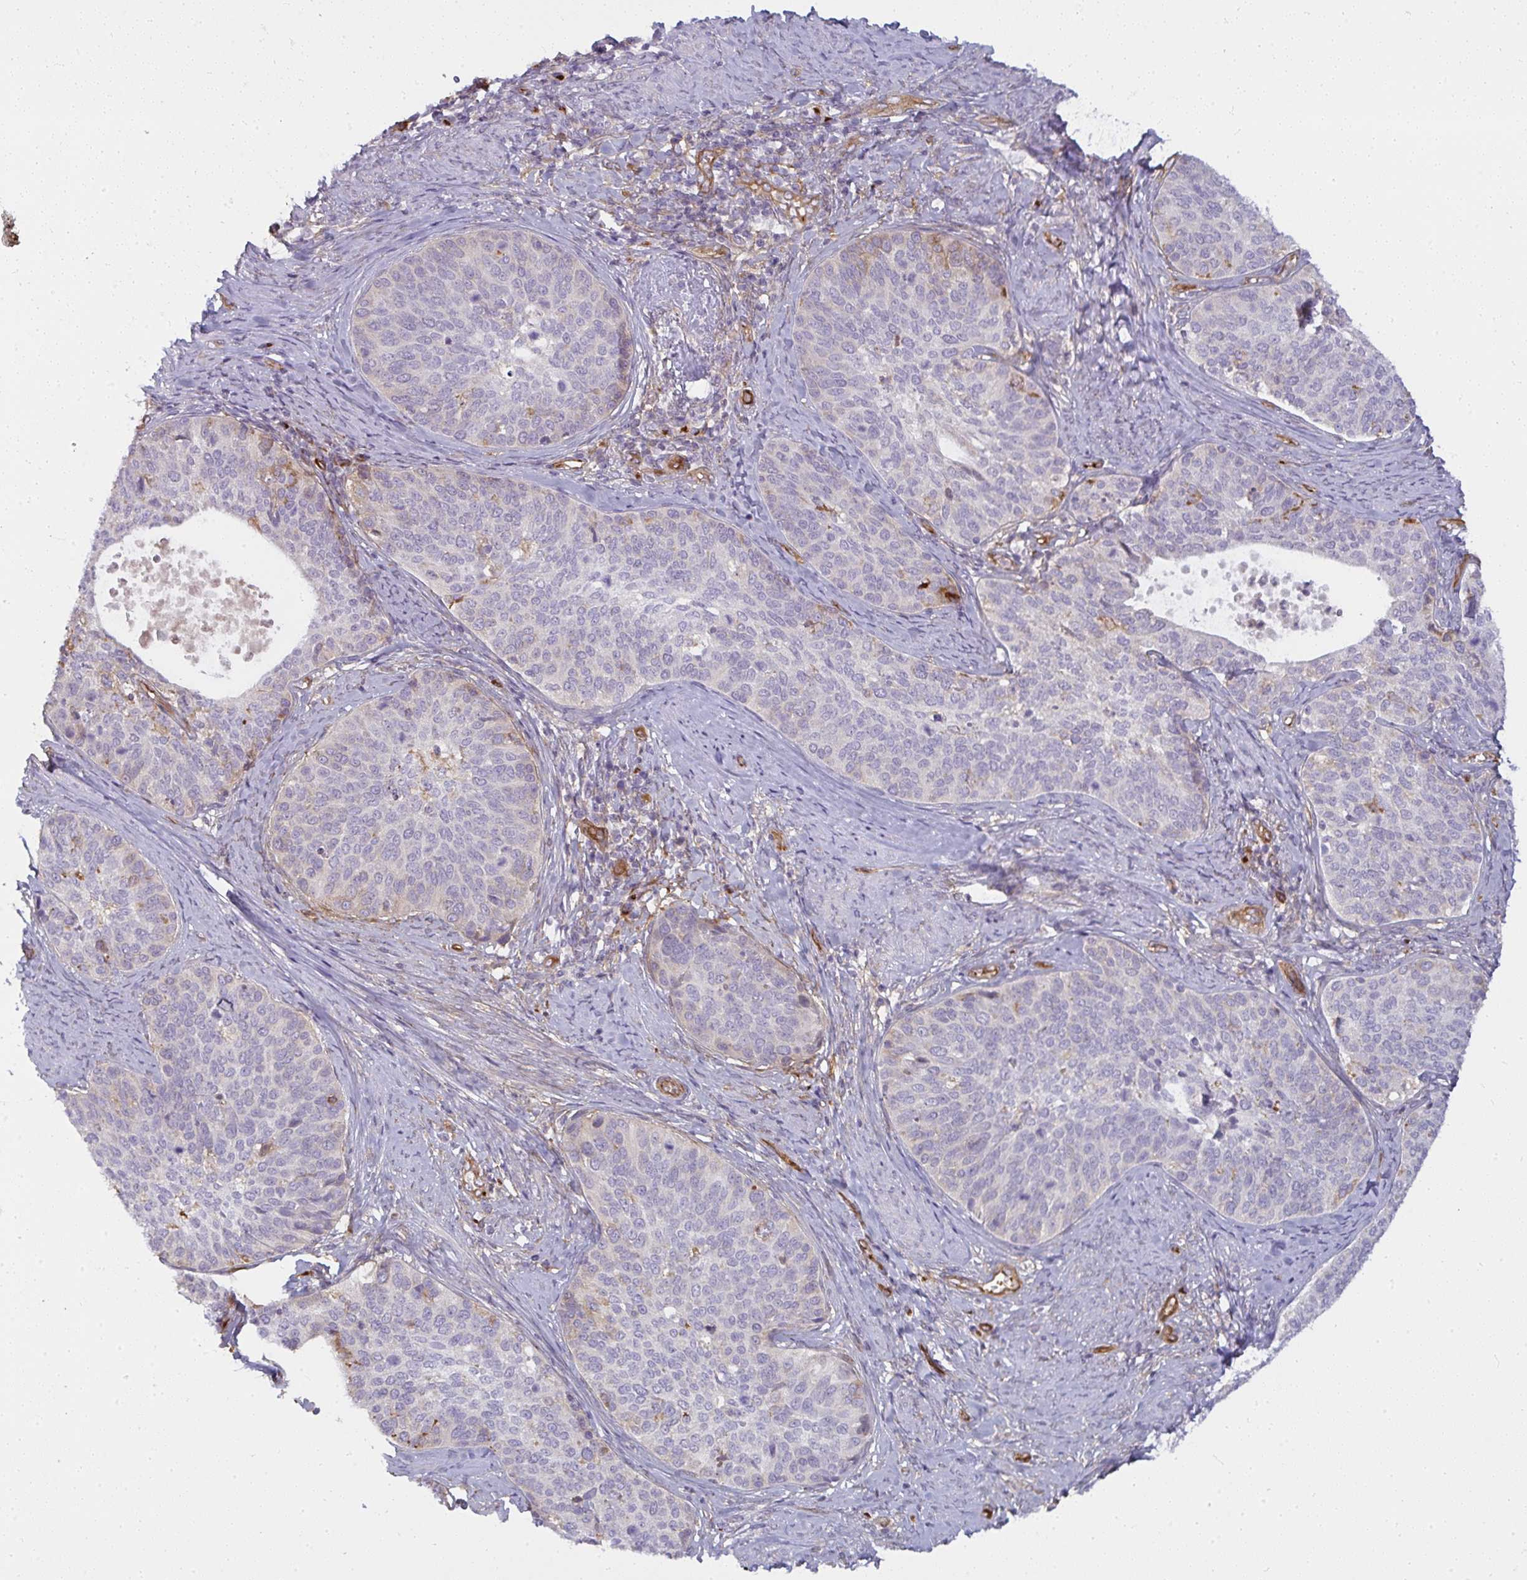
{"staining": {"intensity": "negative", "quantity": "none", "location": "none"}, "tissue": "cervical cancer", "cell_type": "Tumor cells", "image_type": "cancer", "snomed": [{"axis": "morphology", "description": "Squamous cell carcinoma, NOS"}, {"axis": "topography", "description": "Cervix"}], "caption": "Photomicrograph shows no protein staining in tumor cells of squamous cell carcinoma (cervical) tissue.", "gene": "IFIT3", "patient": {"sex": "female", "age": 69}}